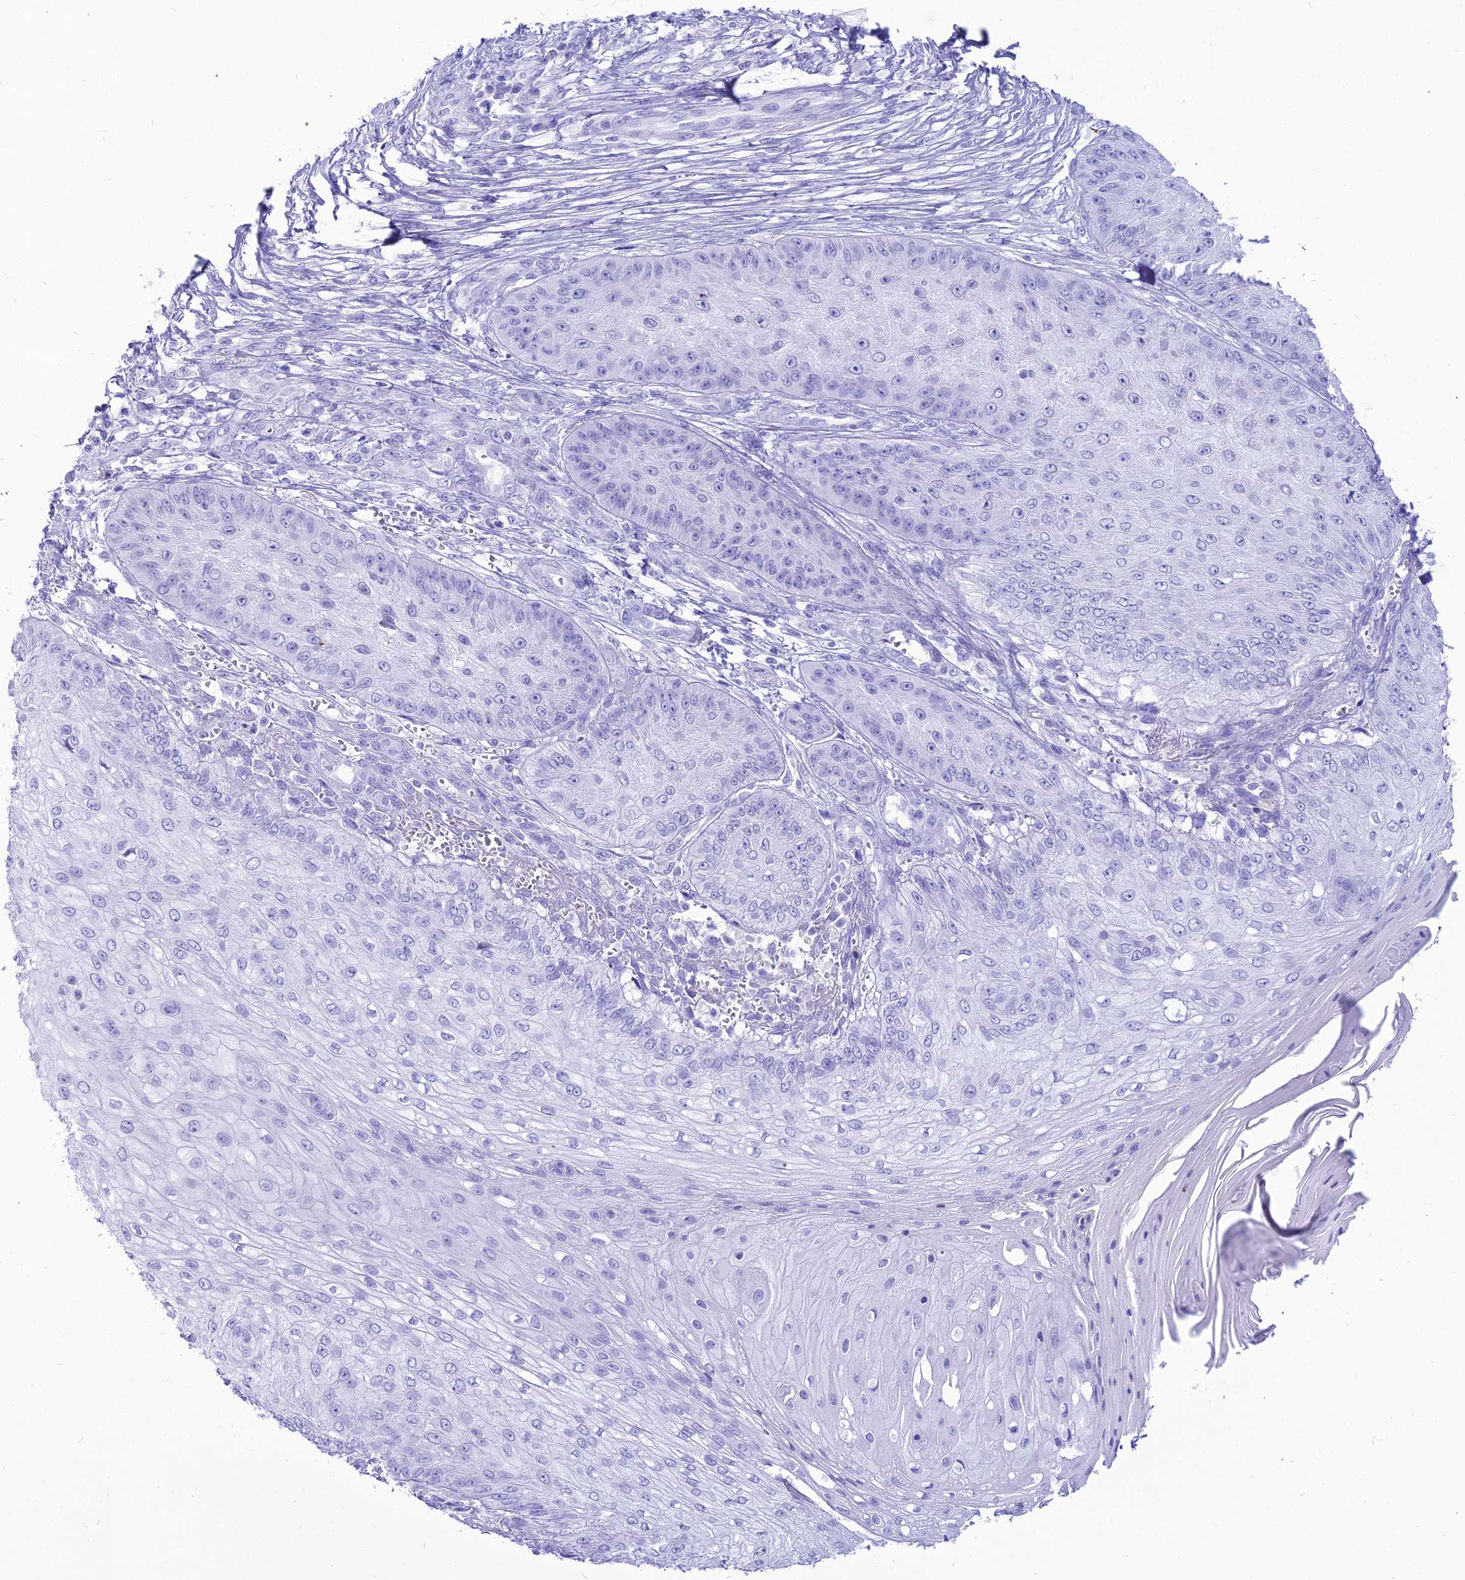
{"staining": {"intensity": "negative", "quantity": "none", "location": "none"}, "tissue": "skin cancer", "cell_type": "Tumor cells", "image_type": "cancer", "snomed": [{"axis": "morphology", "description": "Squamous cell carcinoma, NOS"}, {"axis": "topography", "description": "Skin"}], "caption": "A micrograph of skin cancer (squamous cell carcinoma) stained for a protein shows no brown staining in tumor cells. (DAB immunohistochemistry (IHC) with hematoxylin counter stain).", "gene": "PNMA5", "patient": {"sex": "male", "age": 70}}